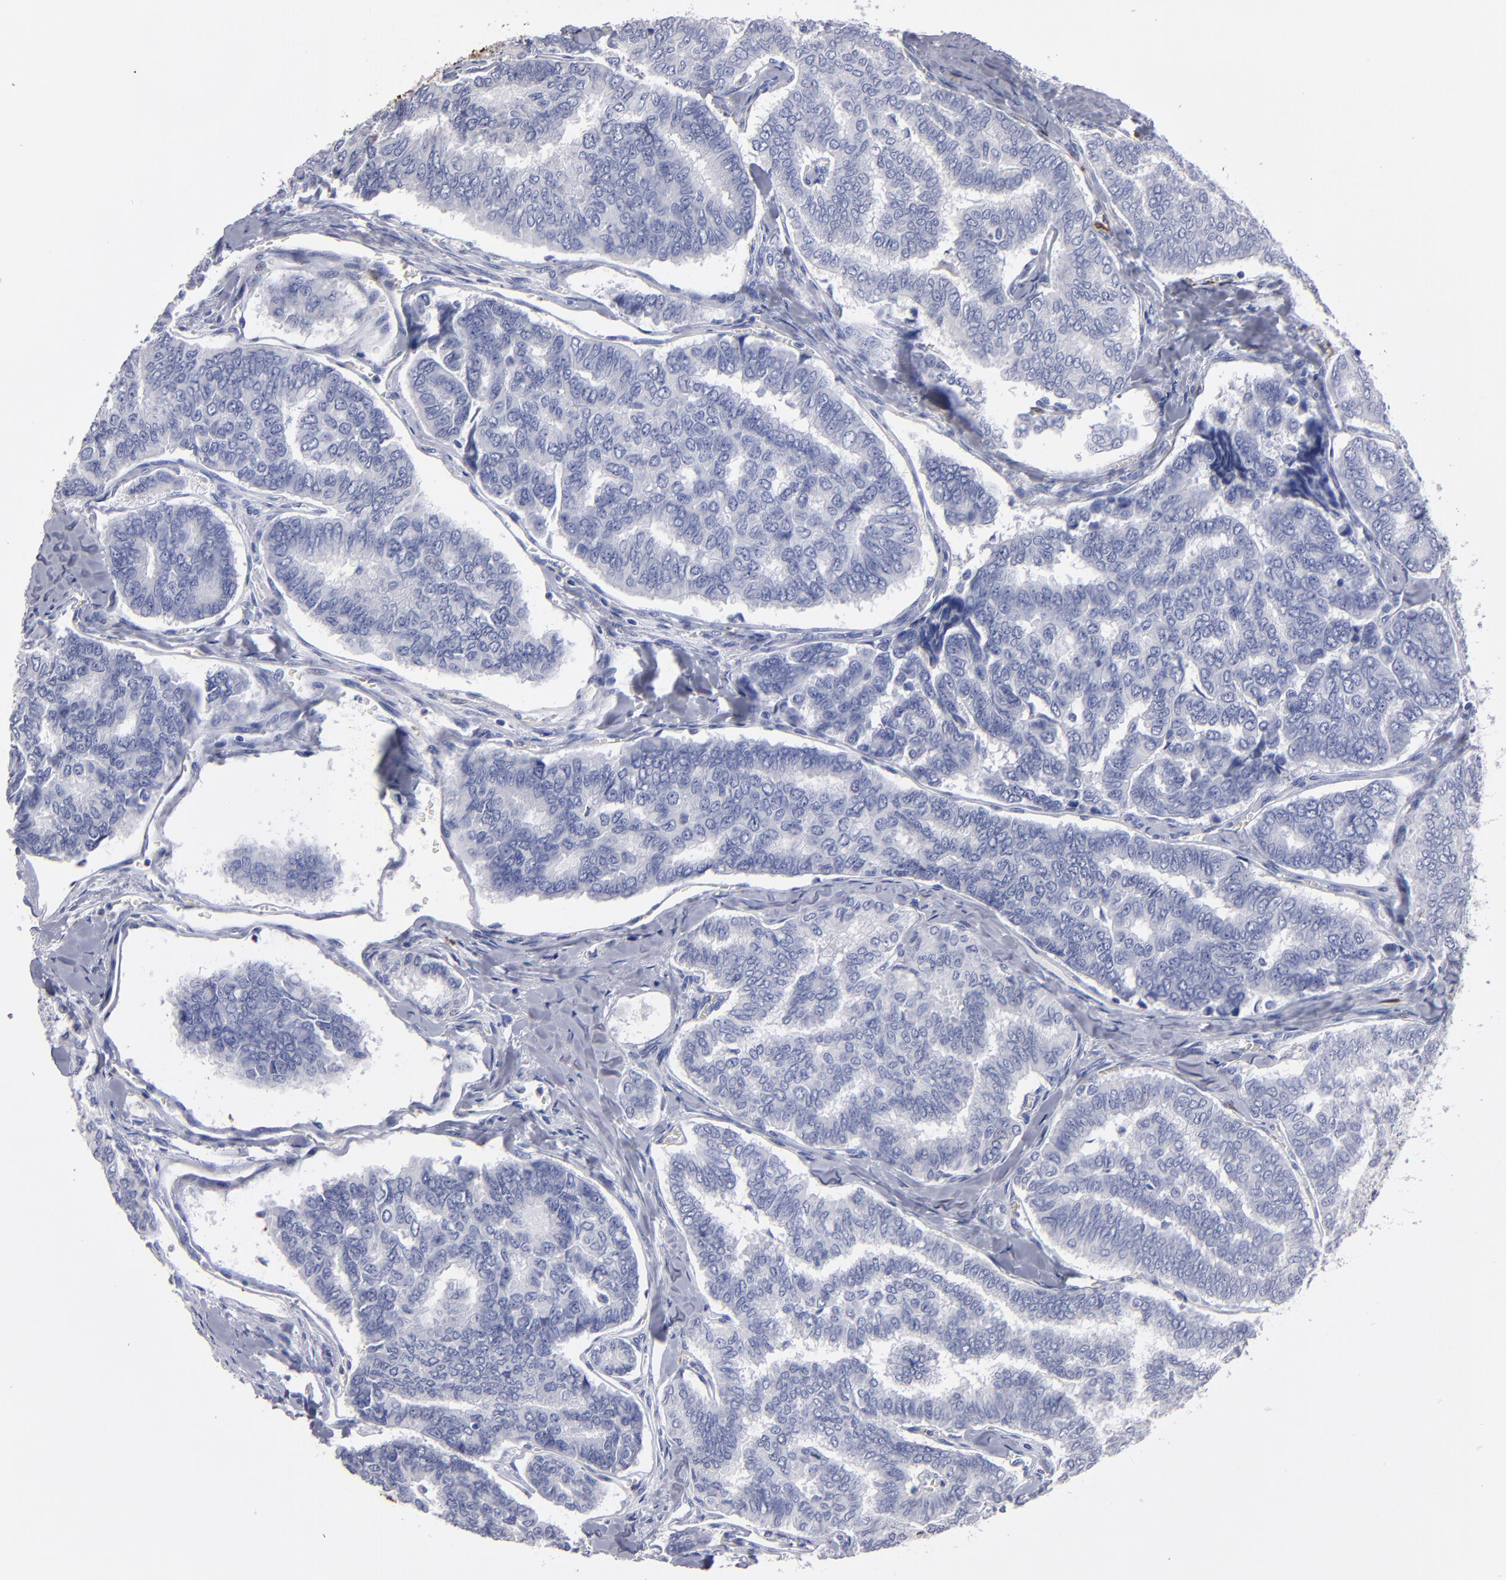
{"staining": {"intensity": "negative", "quantity": "none", "location": "none"}, "tissue": "thyroid cancer", "cell_type": "Tumor cells", "image_type": "cancer", "snomed": [{"axis": "morphology", "description": "Papillary adenocarcinoma, NOS"}, {"axis": "topography", "description": "Thyroid gland"}], "caption": "Thyroid cancer was stained to show a protein in brown. There is no significant expression in tumor cells.", "gene": "FABP4", "patient": {"sex": "female", "age": 35}}